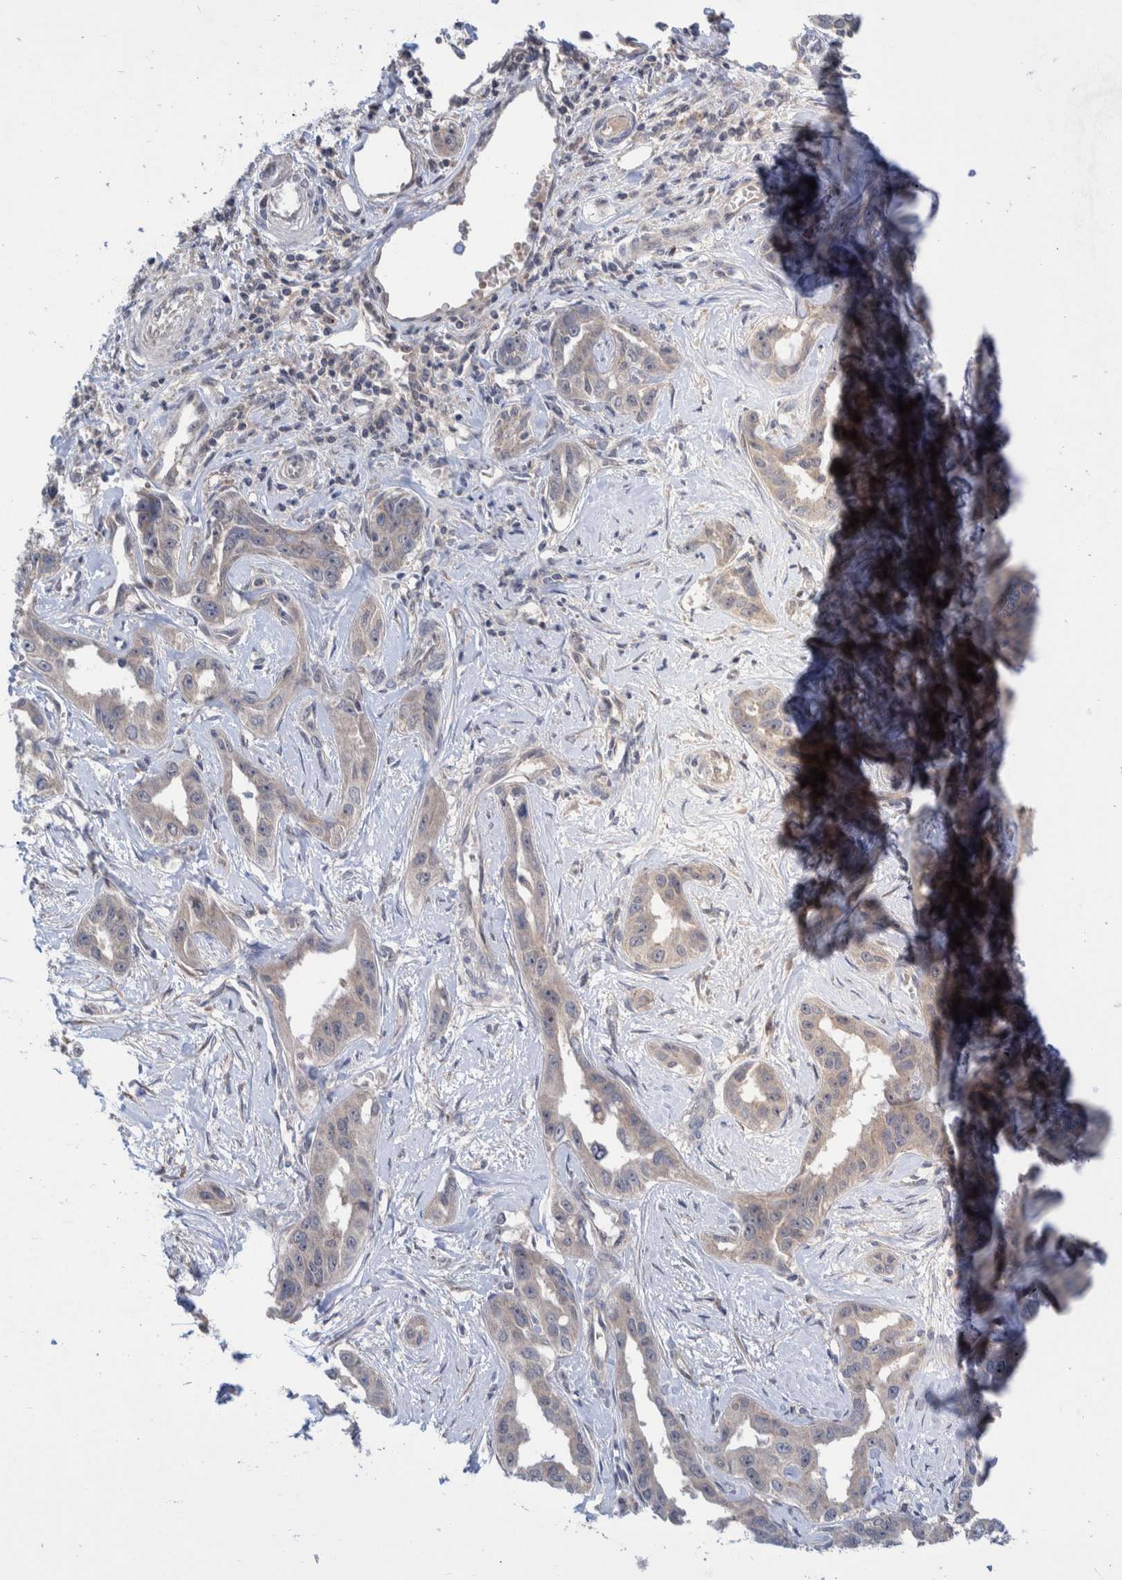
{"staining": {"intensity": "negative", "quantity": "none", "location": "none"}, "tissue": "liver cancer", "cell_type": "Tumor cells", "image_type": "cancer", "snomed": [{"axis": "morphology", "description": "Cholangiocarcinoma"}, {"axis": "topography", "description": "Liver"}], "caption": "Cholangiocarcinoma (liver) was stained to show a protein in brown. There is no significant staining in tumor cells.", "gene": "PLPBP", "patient": {"sex": "male", "age": 59}}